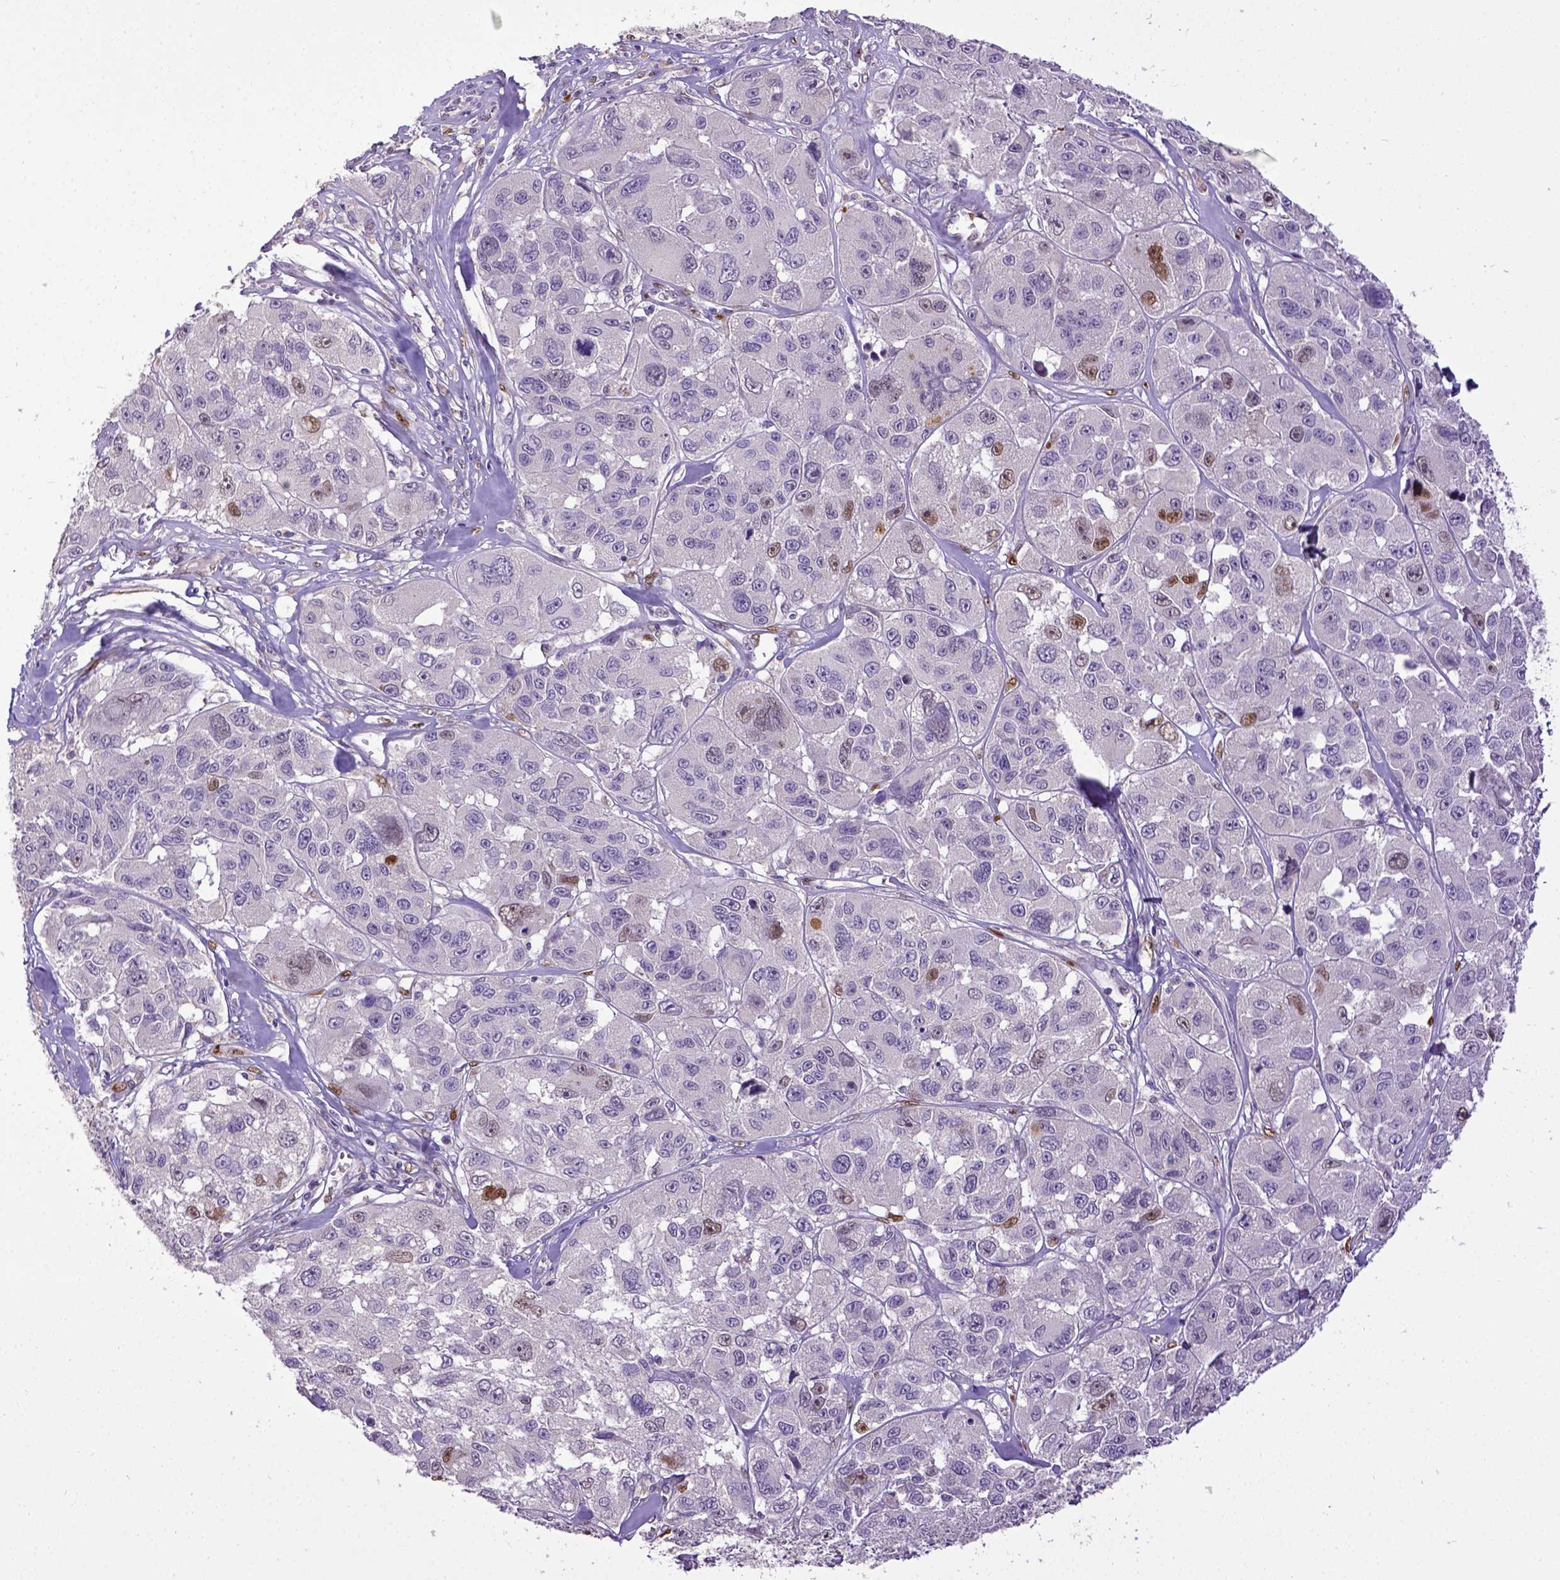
{"staining": {"intensity": "moderate", "quantity": "<25%", "location": "nuclear"}, "tissue": "melanoma", "cell_type": "Tumor cells", "image_type": "cancer", "snomed": [{"axis": "morphology", "description": "Malignant melanoma, NOS"}, {"axis": "topography", "description": "Skin"}], "caption": "The histopathology image displays staining of malignant melanoma, revealing moderate nuclear protein positivity (brown color) within tumor cells. The staining is performed using DAB brown chromogen to label protein expression. The nuclei are counter-stained blue using hematoxylin.", "gene": "CDKN1A", "patient": {"sex": "female", "age": 66}}